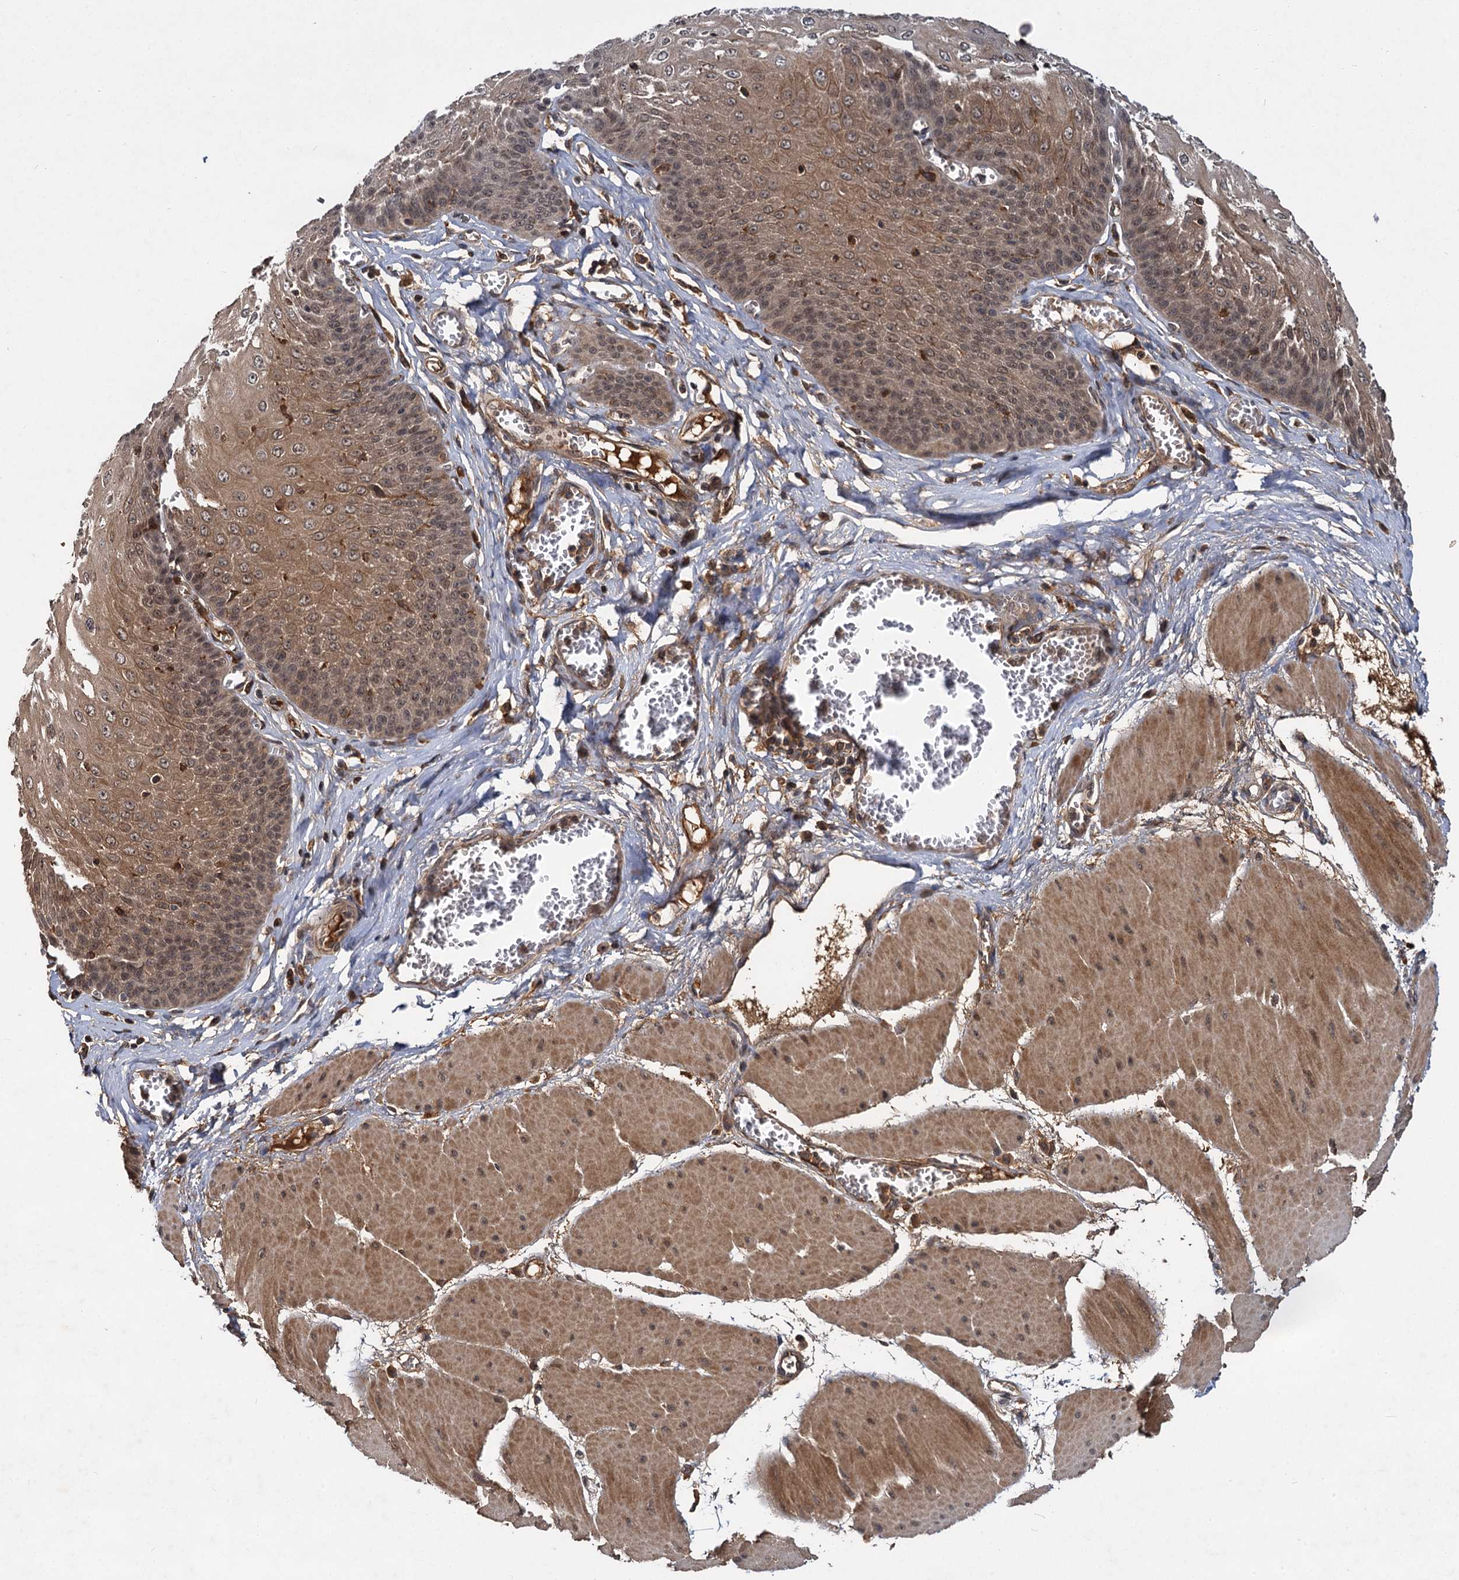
{"staining": {"intensity": "moderate", "quantity": ">75%", "location": "cytoplasmic/membranous"}, "tissue": "esophagus", "cell_type": "Squamous epithelial cells", "image_type": "normal", "snomed": [{"axis": "morphology", "description": "Normal tissue, NOS"}, {"axis": "topography", "description": "Esophagus"}], "caption": "Human esophagus stained with a brown dye shows moderate cytoplasmic/membranous positive staining in about >75% of squamous epithelial cells.", "gene": "MBD6", "patient": {"sex": "male", "age": 60}}